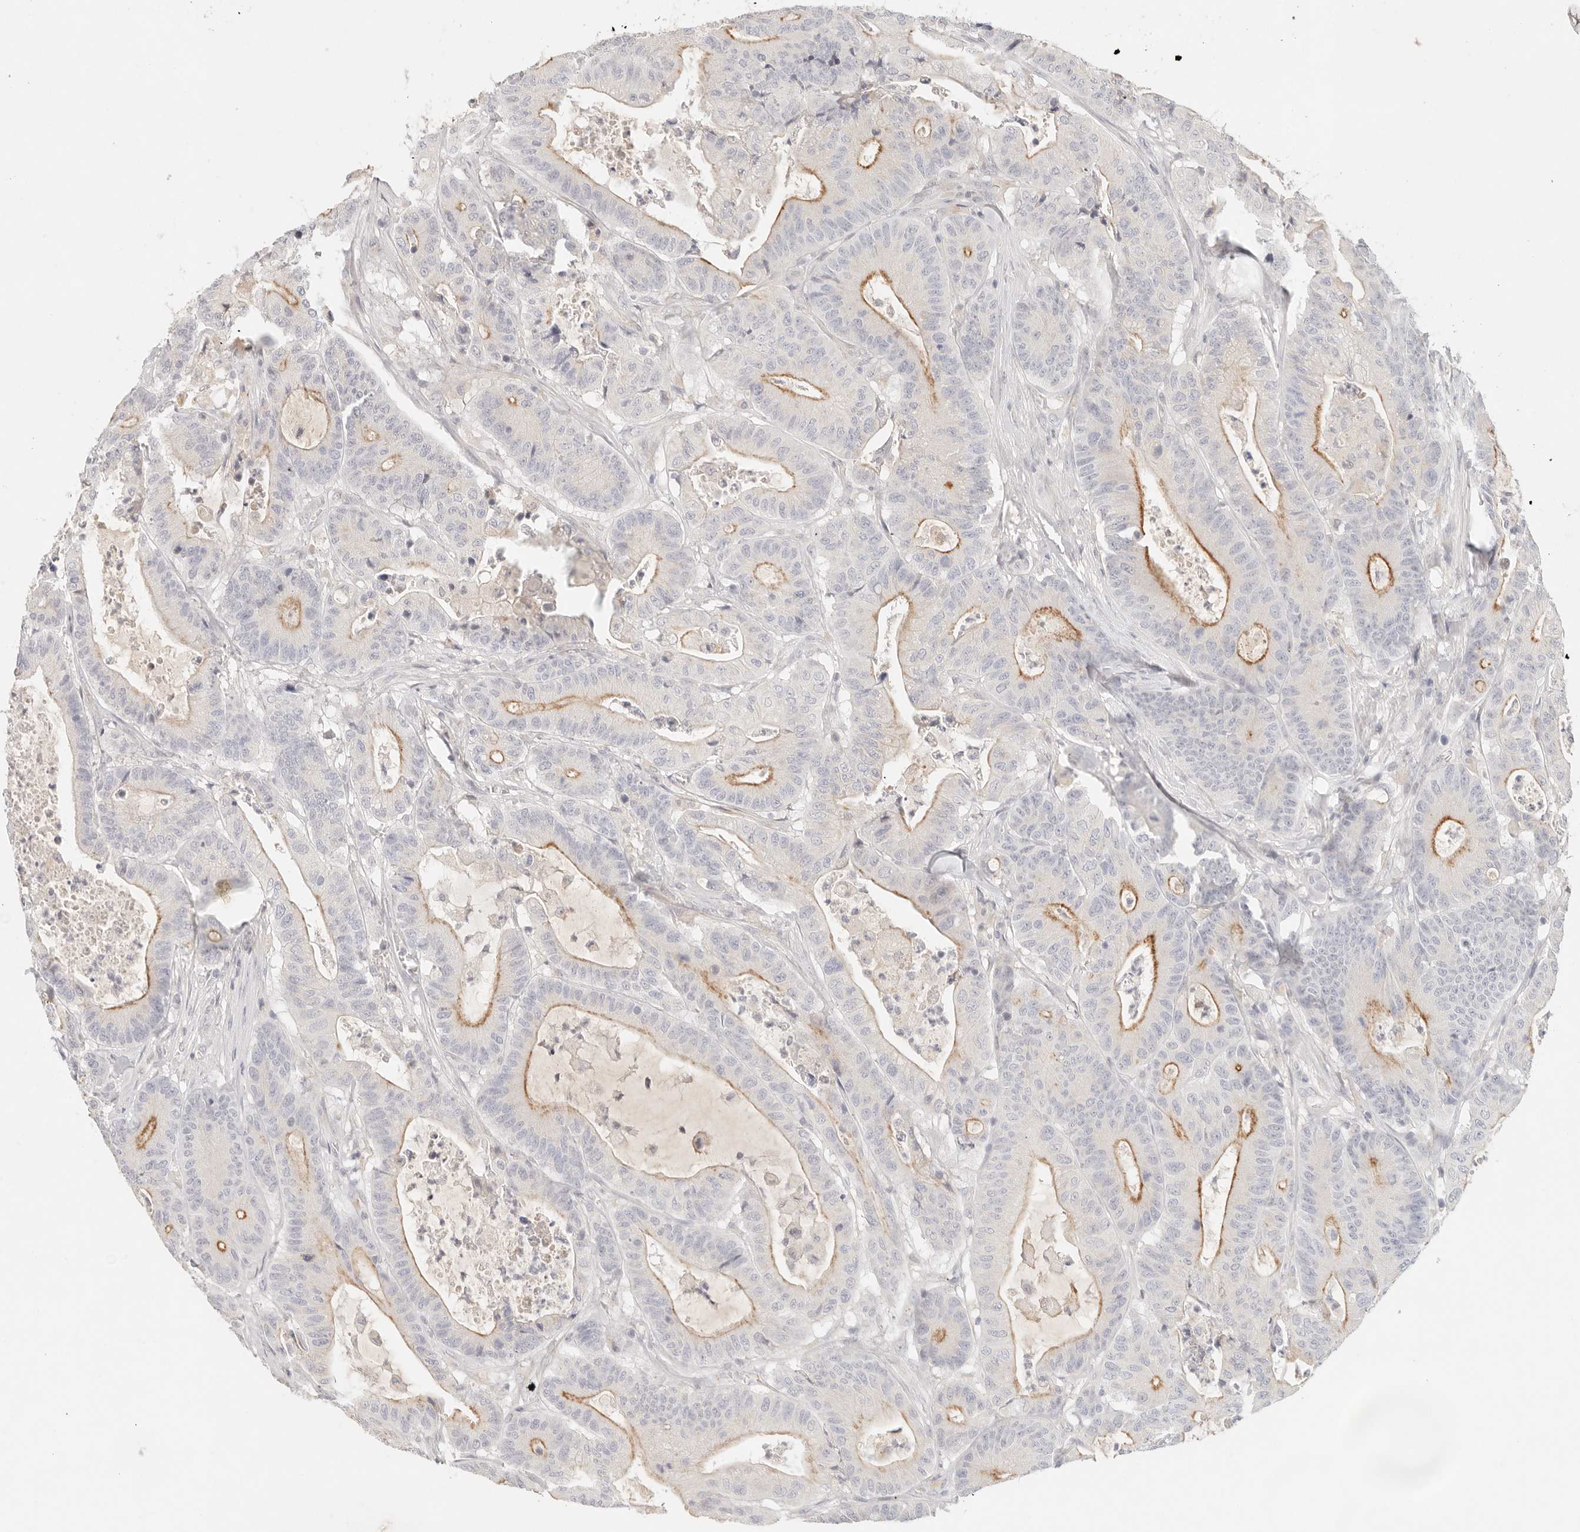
{"staining": {"intensity": "moderate", "quantity": "<25%", "location": "cytoplasmic/membranous"}, "tissue": "colorectal cancer", "cell_type": "Tumor cells", "image_type": "cancer", "snomed": [{"axis": "morphology", "description": "Adenocarcinoma, NOS"}, {"axis": "topography", "description": "Colon"}], "caption": "Protein expression by immunohistochemistry (IHC) displays moderate cytoplasmic/membranous positivity in about <25% of tumor cells in colorectal cancer.", "gene": "CEP120", "patient": {"sex": "female", "age": 84}}